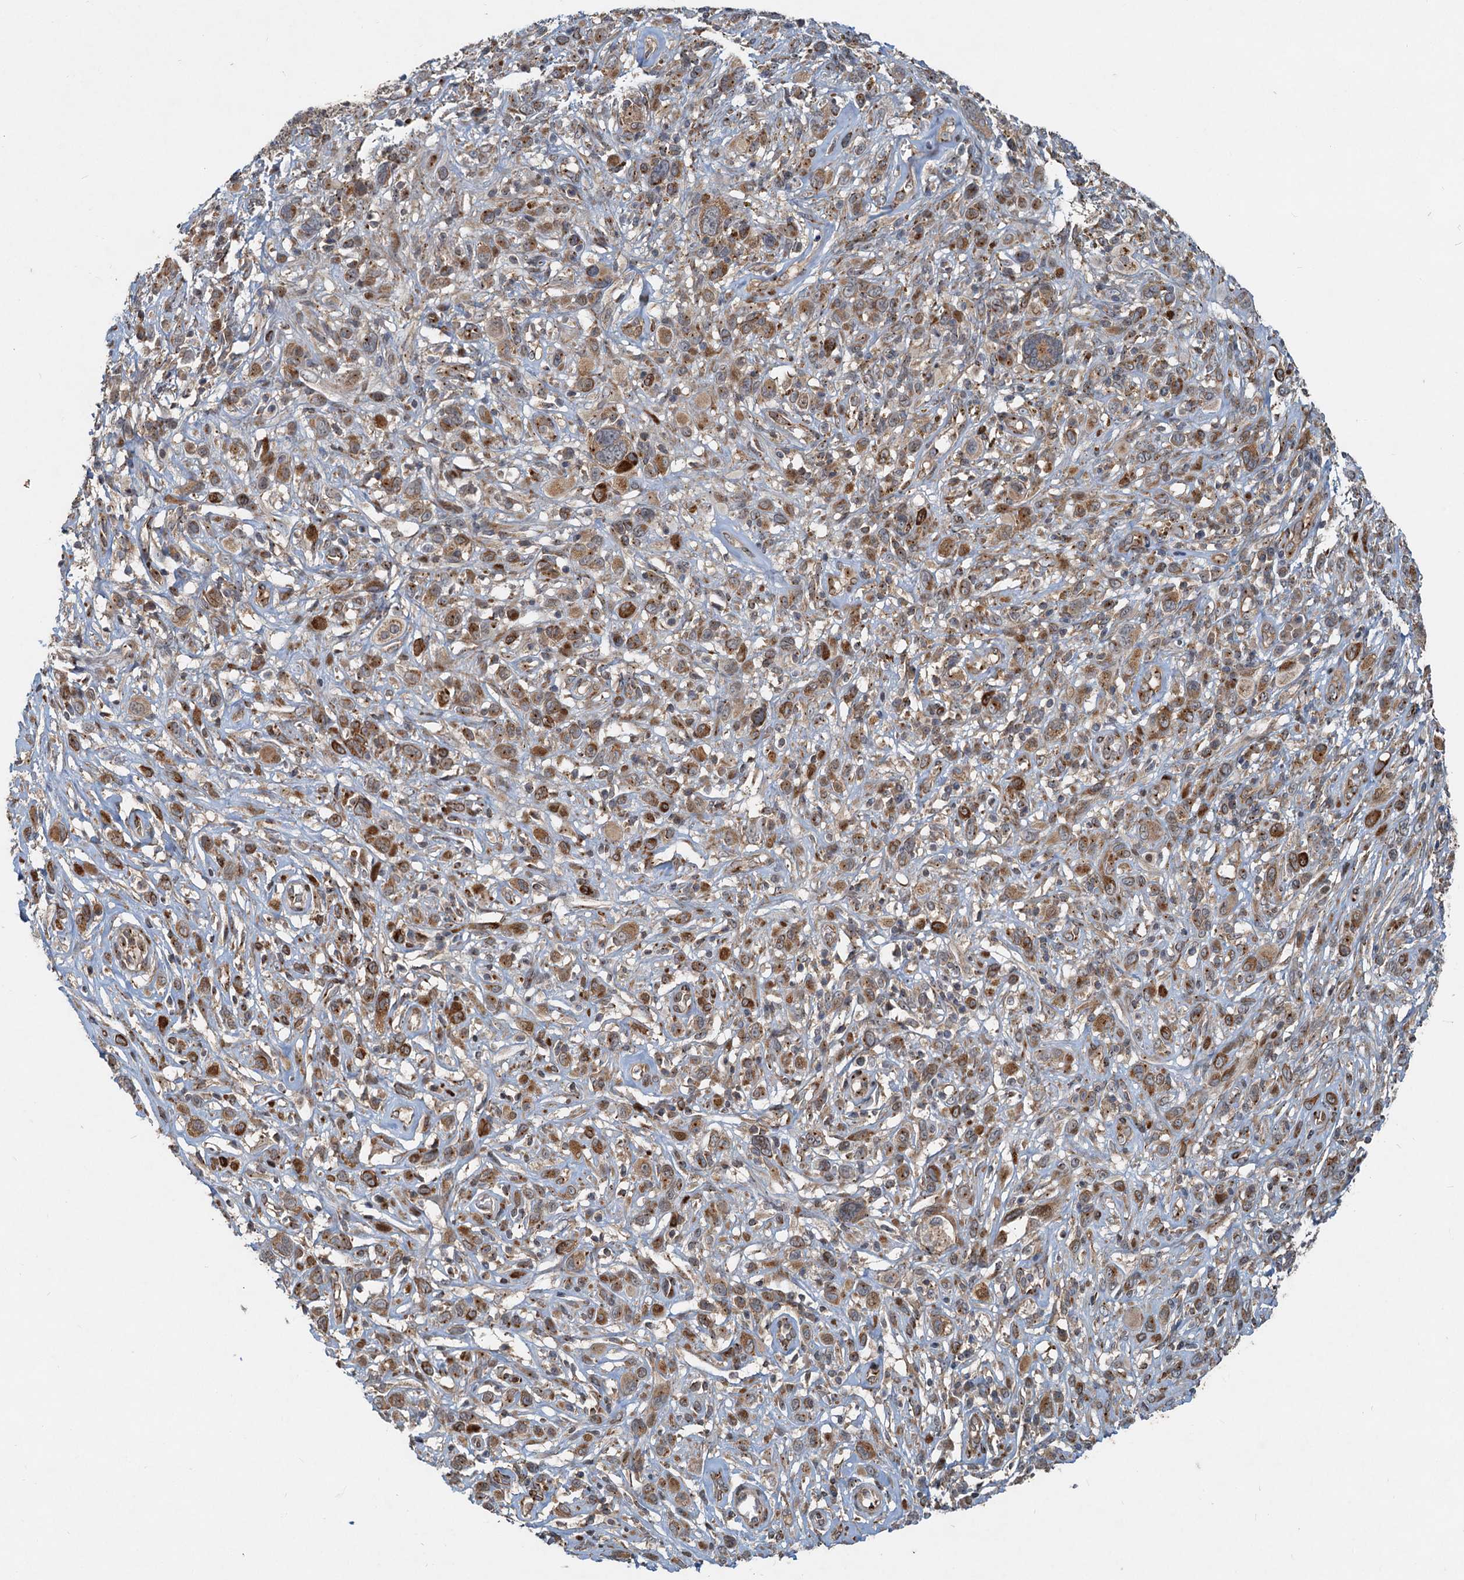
{"staining": {"intensity": "moderate", "quantity": "25%-75%", "location": "cytoplasmic/membranous"}, "tissue": "melanoma", "cell_type": "Tumor cells", "image_type": "cancer", "snomed": [{"axis": "morphology", "description": "Malignant melanoma, NOS"}, {"axis": "topography", "description": "Skin of trunk"}], "caption": "Immunohistochemistry (IHC) (DAB (3,3'-diaminobenzidine)) staining of human melanoma demonstrates moderate cytoplasmic/membranous protein staining in approximately 25%-75% of tumor cells.", "gene": "CEP68", "patient": {"sex": "male", "age": 71}}